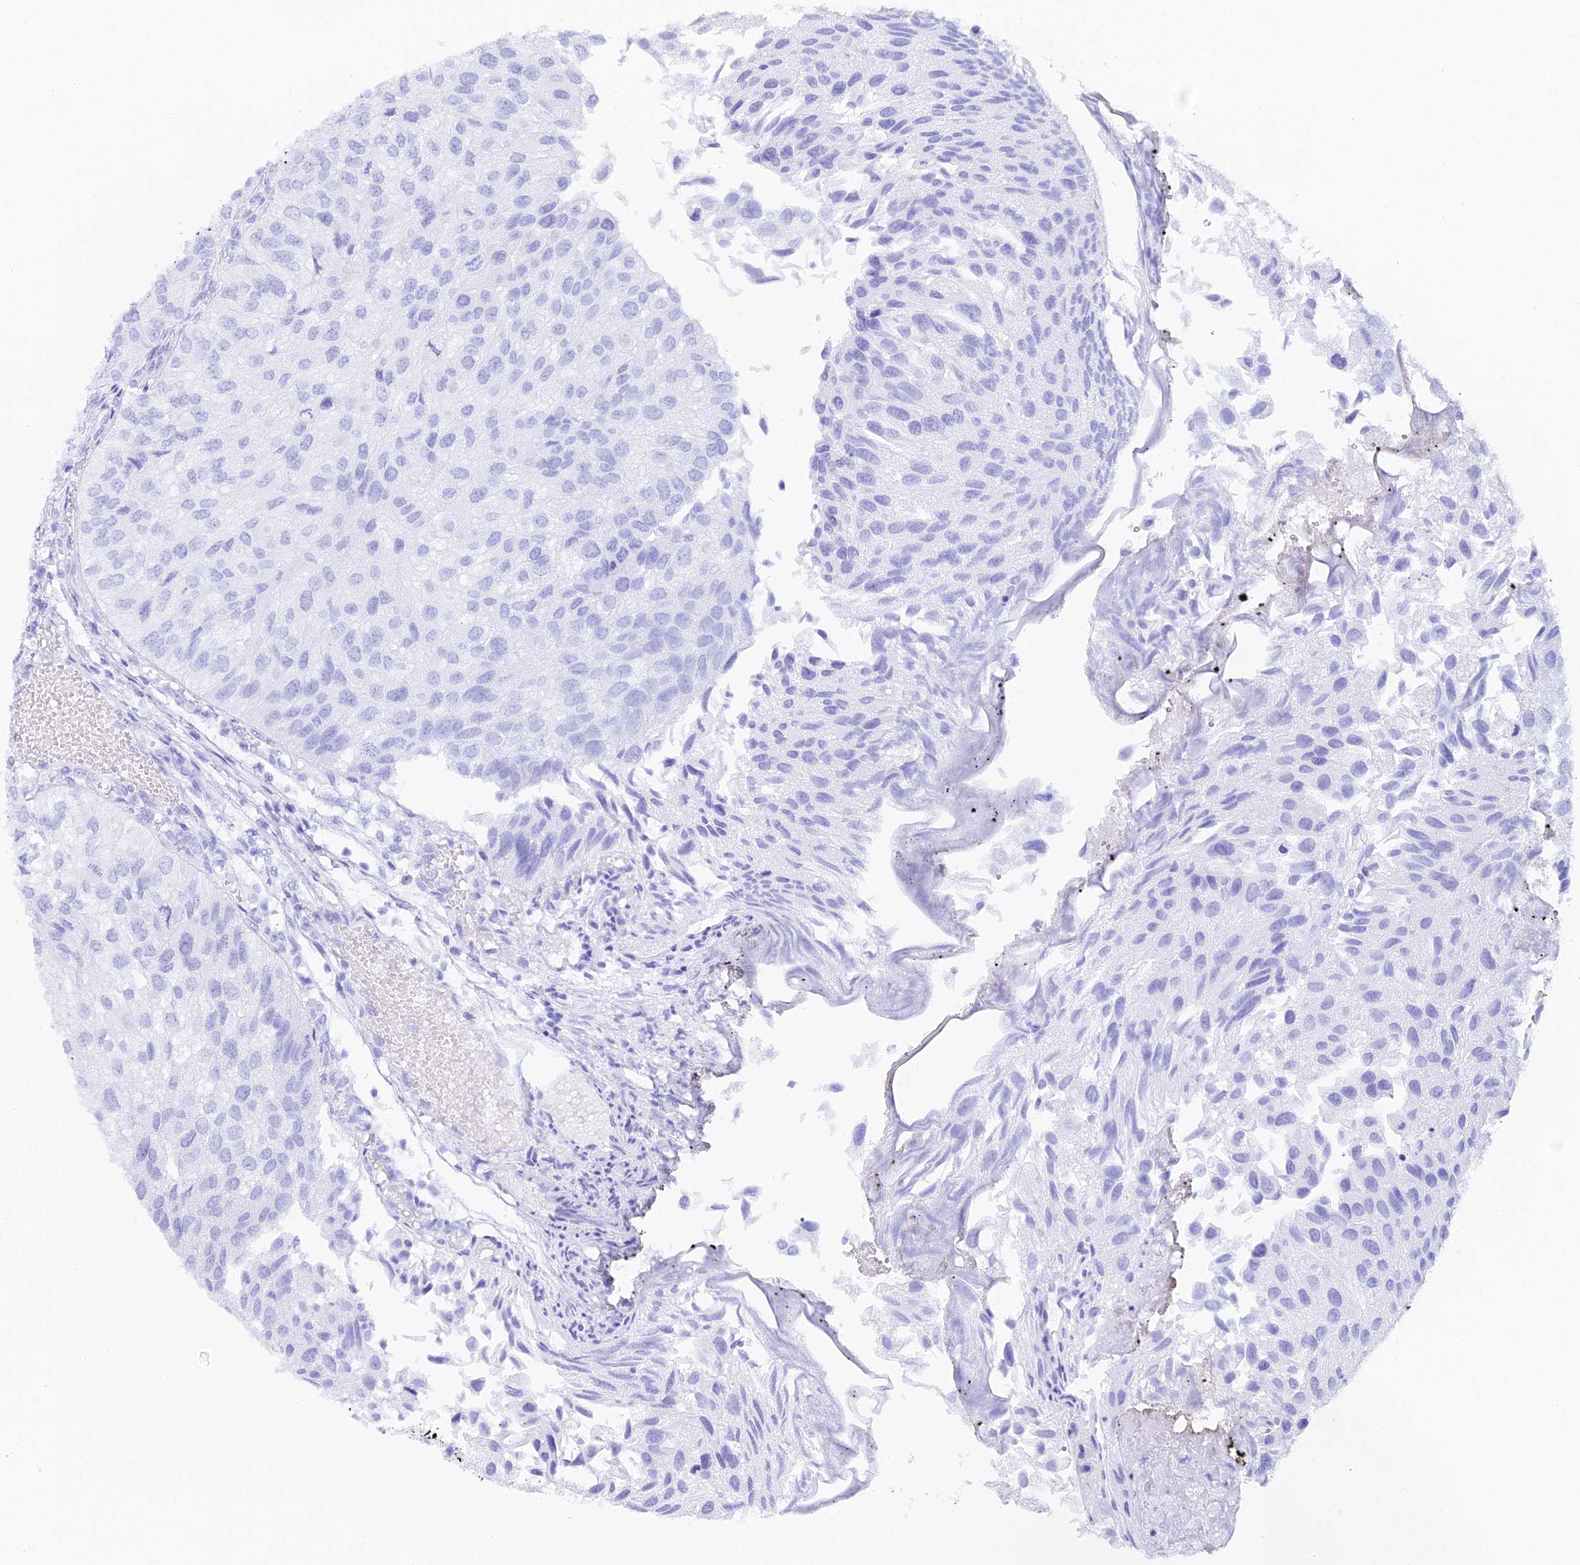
{"staining": {"intensity": "negative", "quantity": "none", "location": "none"}, "tissue": "urothelial cancer", "cell_type": "Tumor cells", "image_type": "cancer", "snomed": [{"axis": "morphology", "description": "Urothelial carcinoma, Low grade"}, {"axis": "topography", "description": "Urinary bladder"}], "caption": "There is no significant staining in tumor cells of low-grade urothelial carcinoma. (Brightfield microscopy of DAB (3,3'-diaminobenzidine) IHC at high magnification).", "gene": "ALPG", "patient": {"sex": "female", "age": 89}}